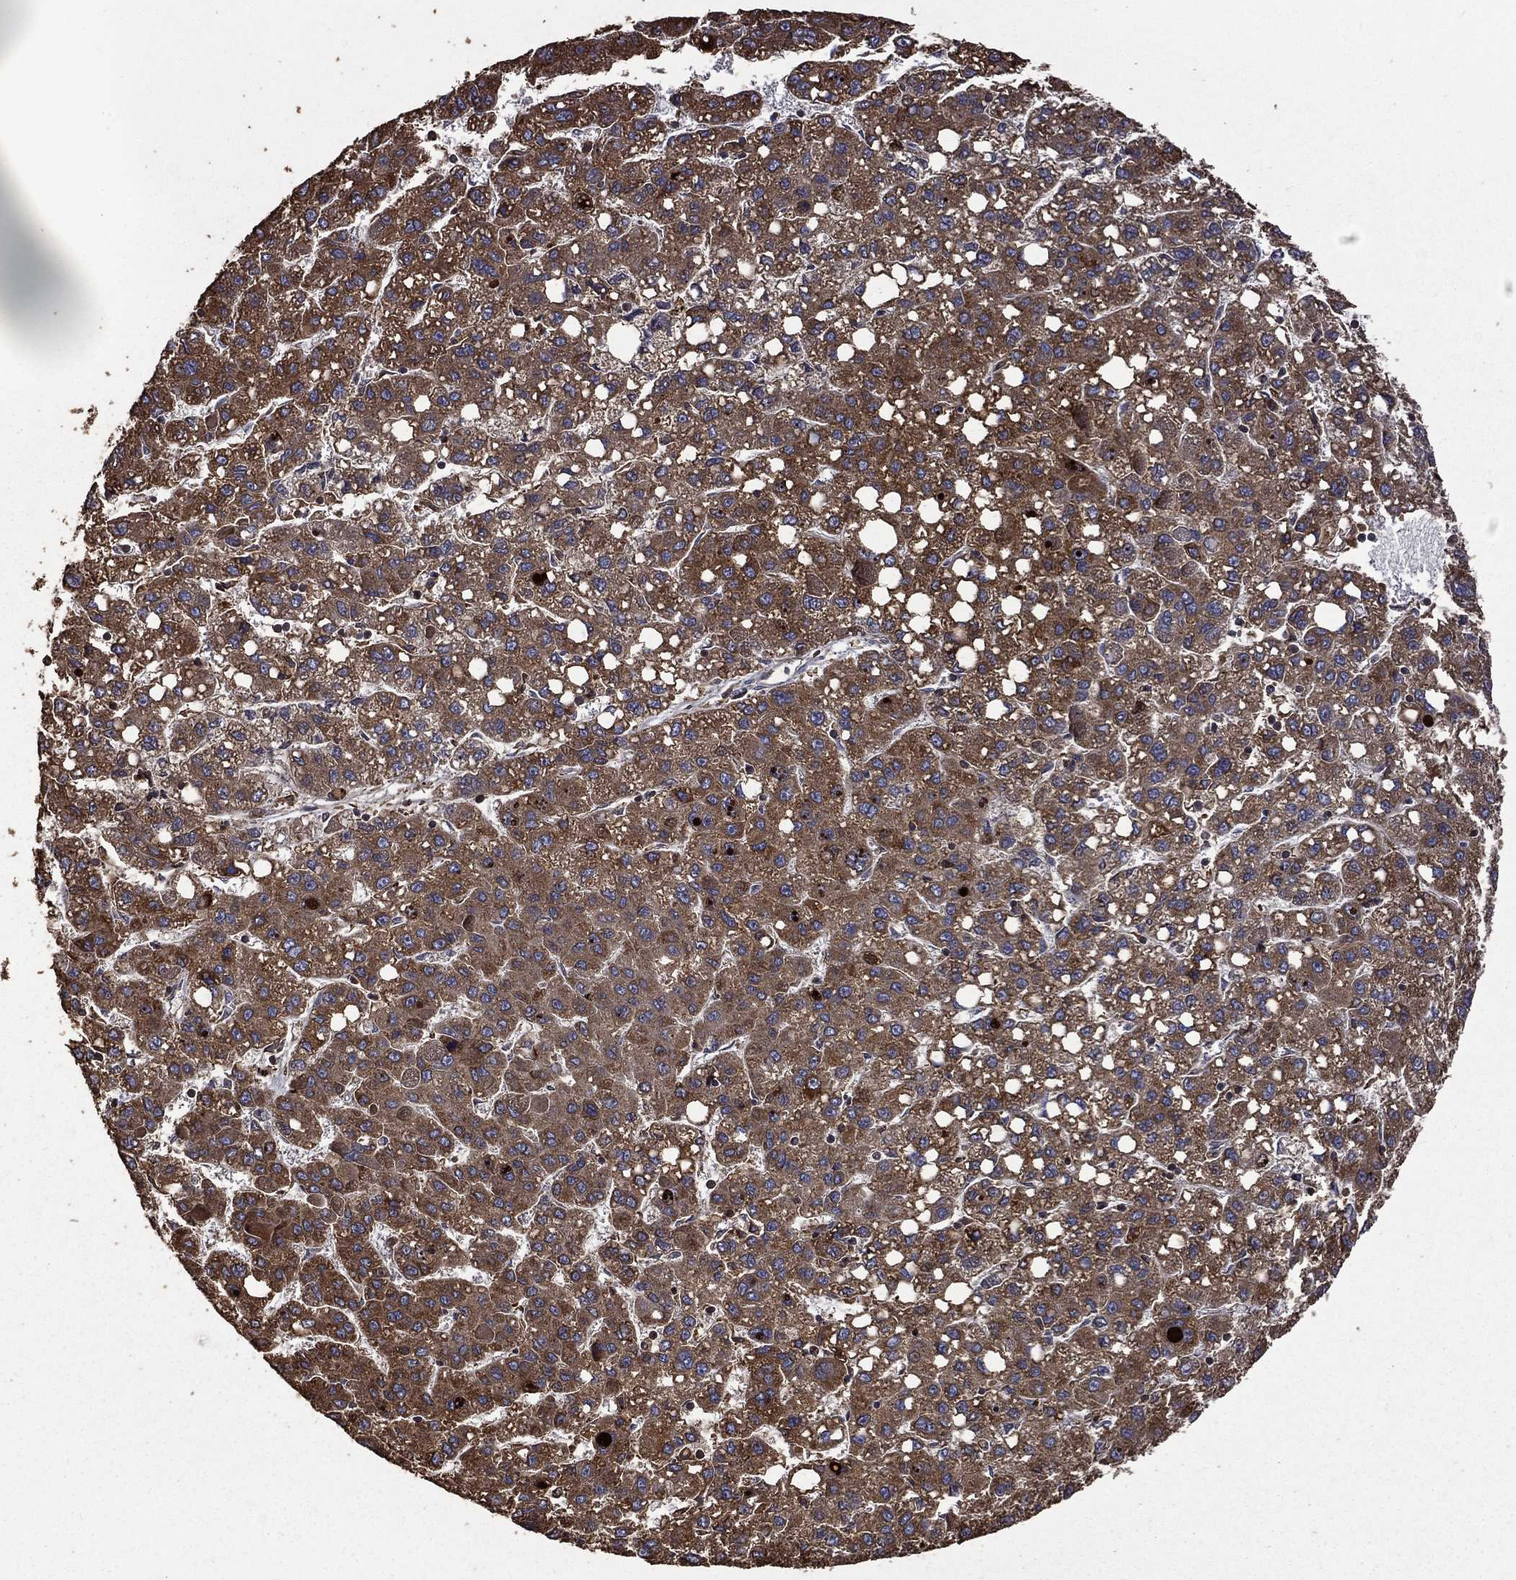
{"staining": {"intensity": "strong", "quantity": ">75%", "location": "cytoplasmic/membranous"}, "tissue": "liver cancer", "cell_type": "Tumor cells", "image_type": "cancer", "snomed": [{"axis": "morphology", "description": "Carcinoma, Hepatocellular, NOS"}, {"axis": "topography", "description": "Liver"}], "caption": "Tumor cells exhibit strong cytoplasmic/membranous staining in about >75% of cells in liver hepatocellular carcinoma.", "gene": "METTL27", "patient": {"sex": "female", "age": 82}}